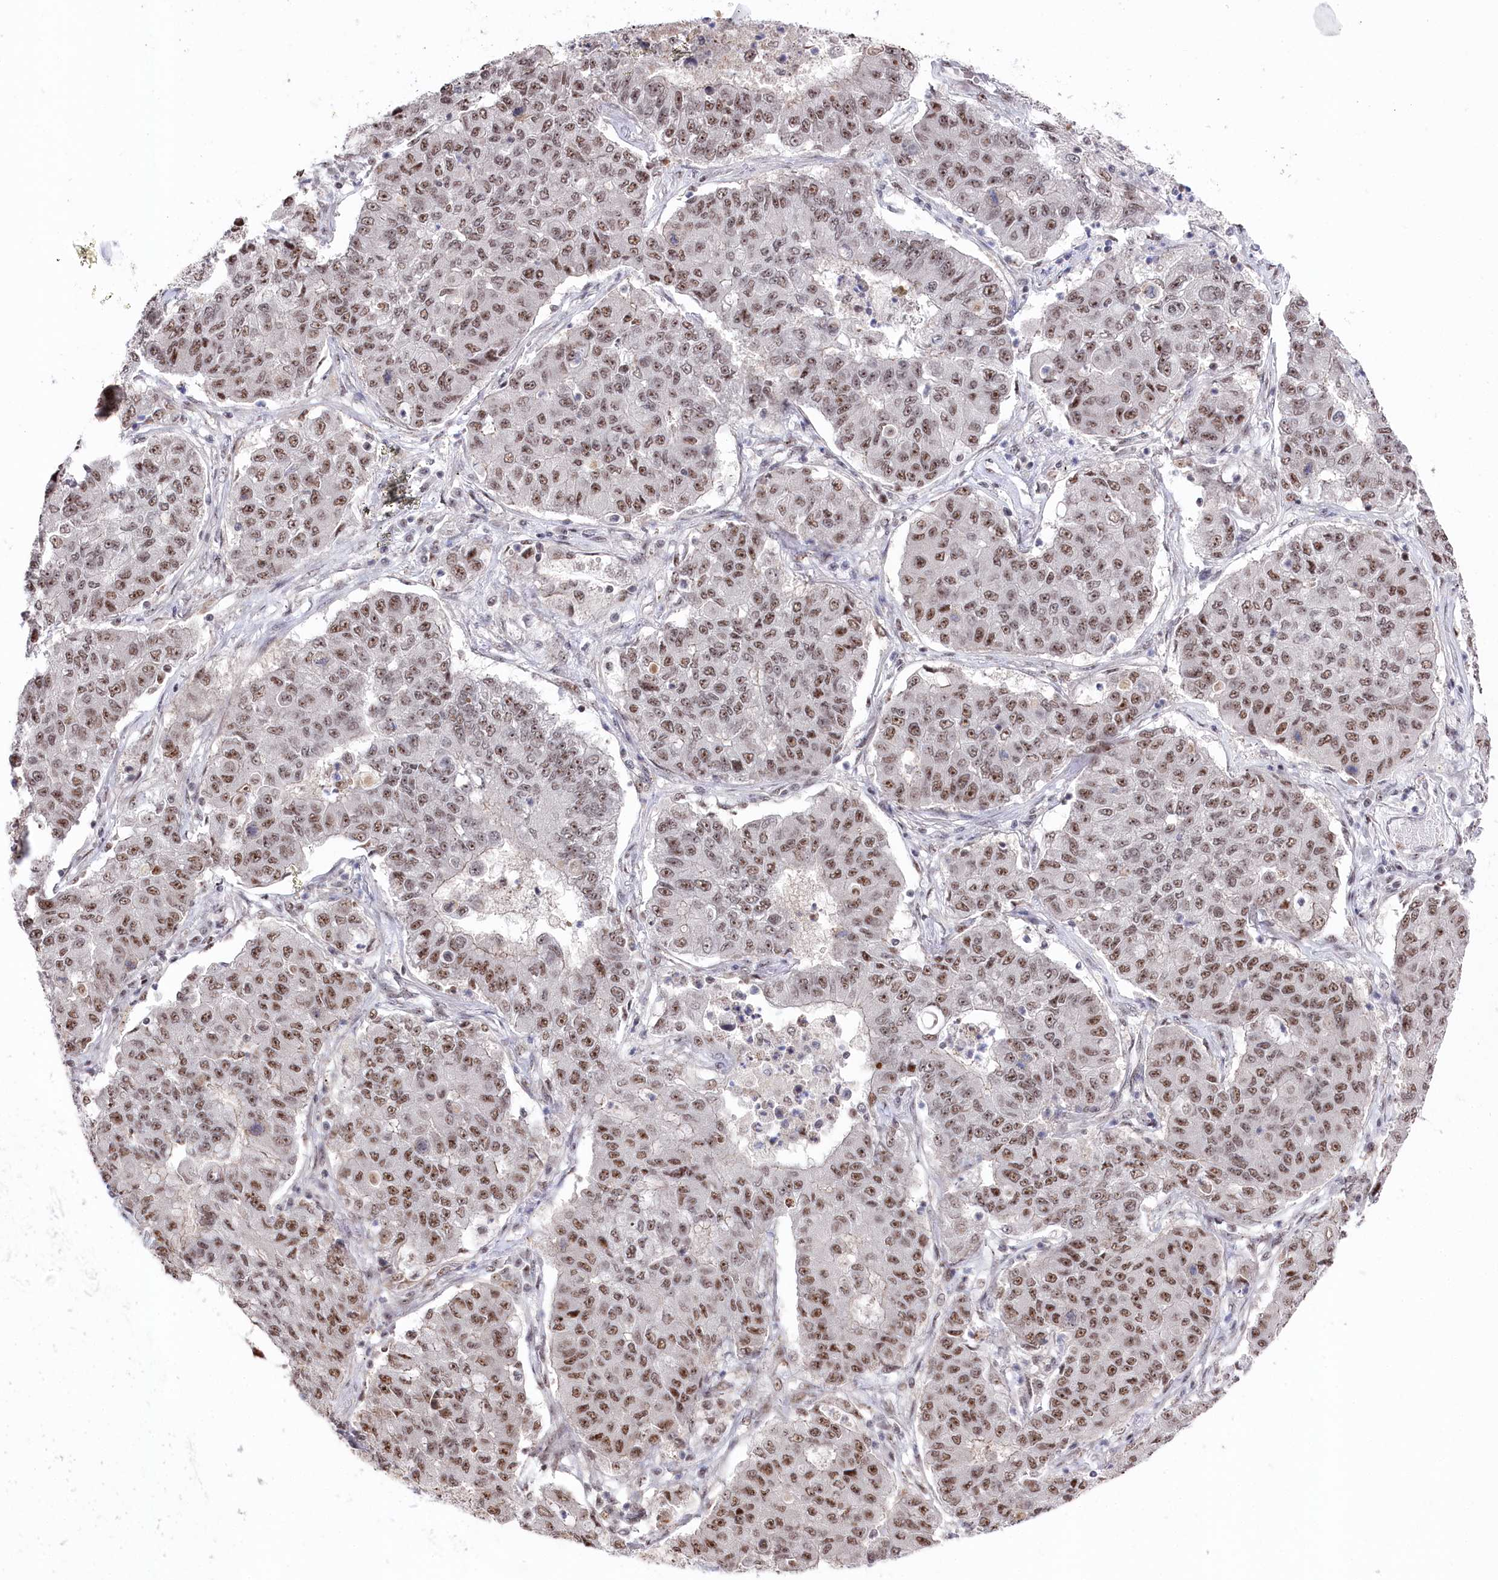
{"staining": {"intensity": "moderate", "quantity": ">75%", "location": "nuclear"}, "tissue": "lung cancer", "cell_type": "Tumor cells", "image_type": "cancer", "snomed": [{"axis": "morphology", "description": "Squamous cell carcinoma, NOS"}, {"axis": "topography", "description": "Lung"}], "caption": "Squamous cell carcinoma (lung) stained with immunohistochemistry demonstrates moderate nuclear positivity in approximately >75% of tumor cells.", "gene": "POLR2H", "patient": {"sex": "male", "age": 74}}